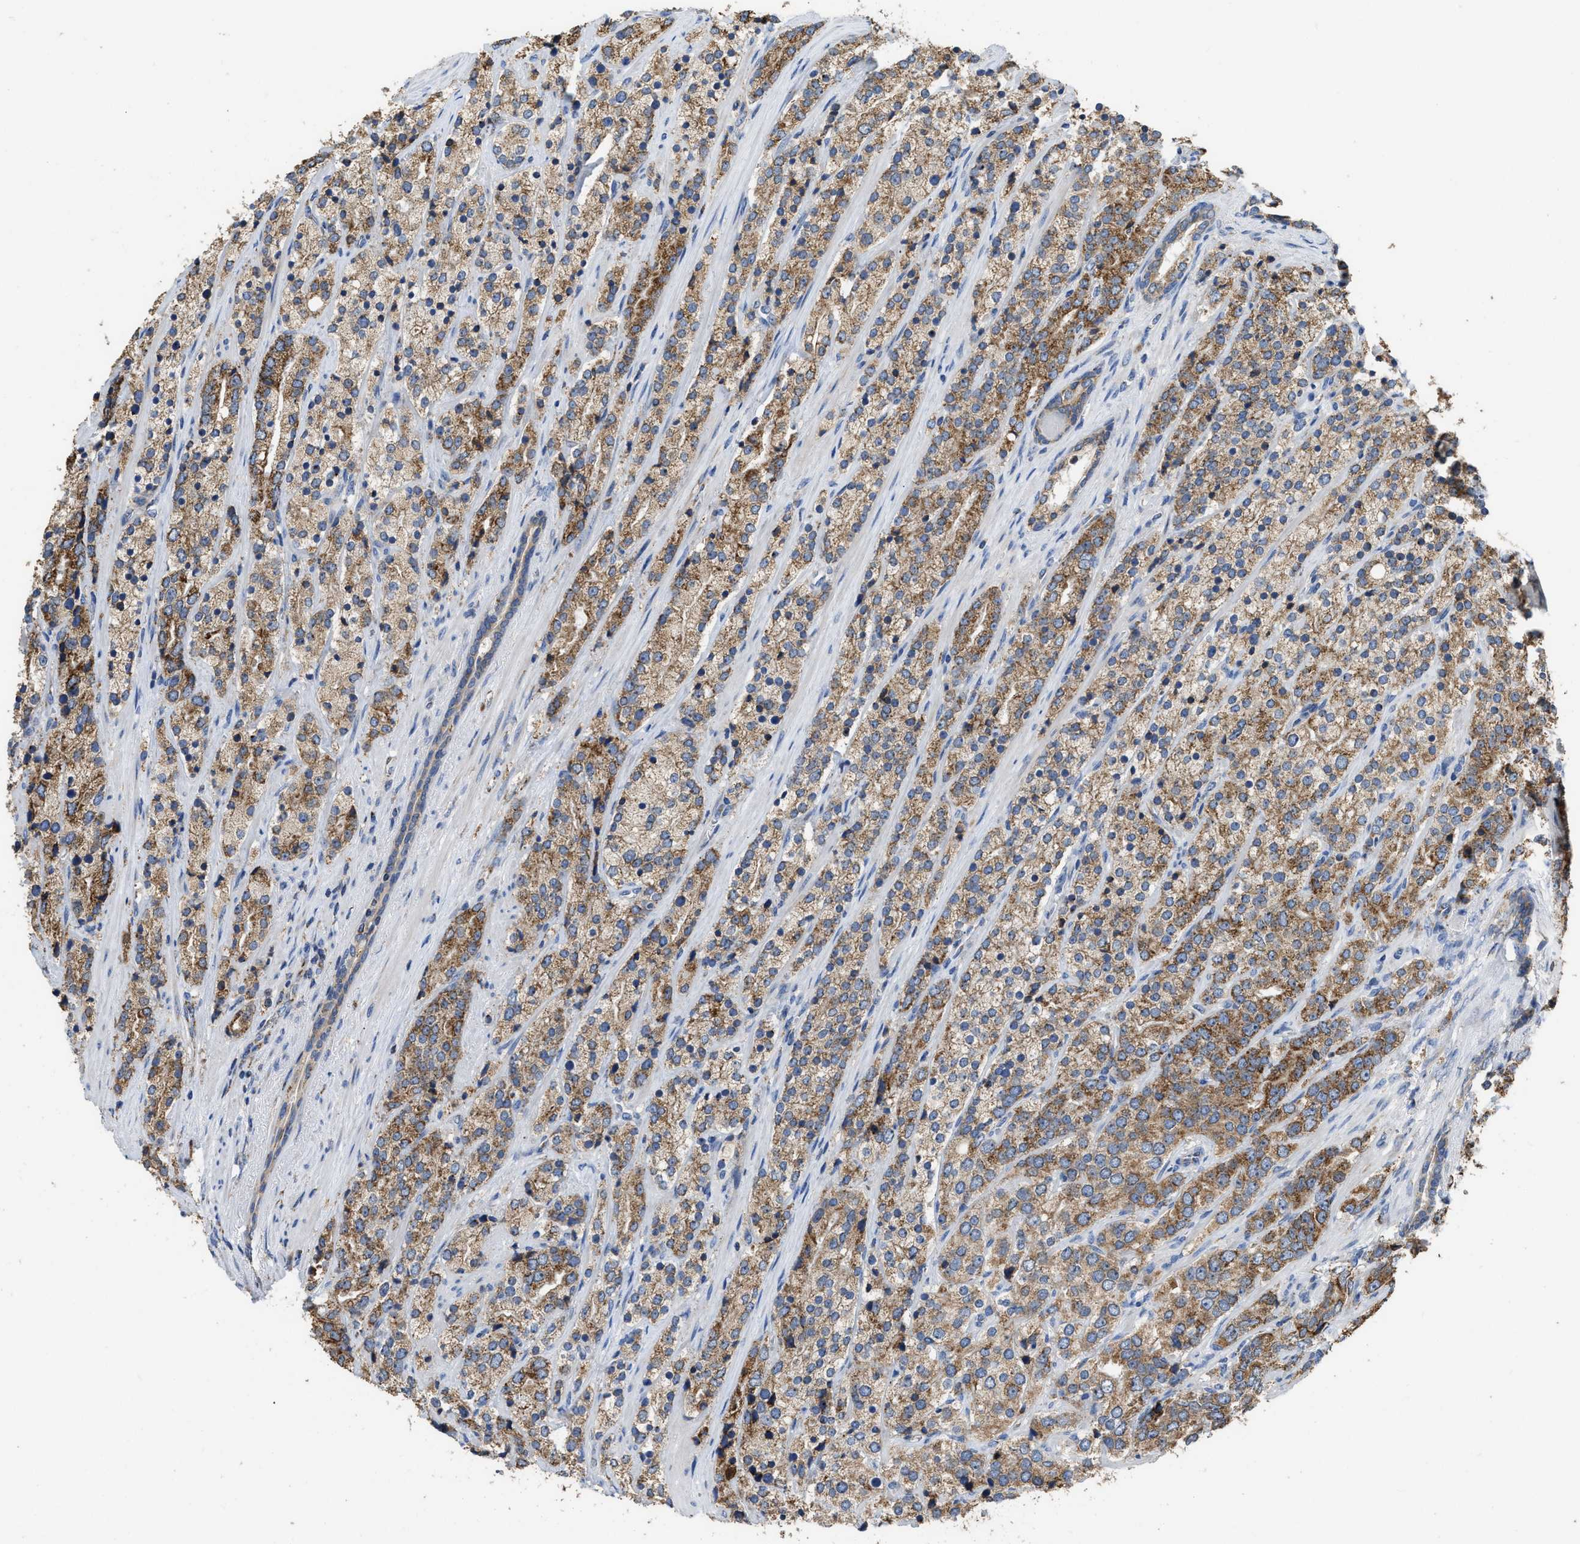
{"staining": {"intensity": "moderate", "quantity": ">75%", "location": "cytoplasmic/membranous"}, "tissue": "prostate cancer", "cell_type": "Tumor cells", "image_type": "cancer", "snomed": [{"axis": "morphology", "description": "Adenocarcinoma, High grade"}, {"axis": "topography", "description": "Prostate"}], "caption": "Immunohistochemistry of human prostate cancer shows medium levels of moderate cytoplasmic/membranous positivity in about >75% of tumor cells.", "gene": "AK2", "patient": {"sex": "male", "age": 71}}